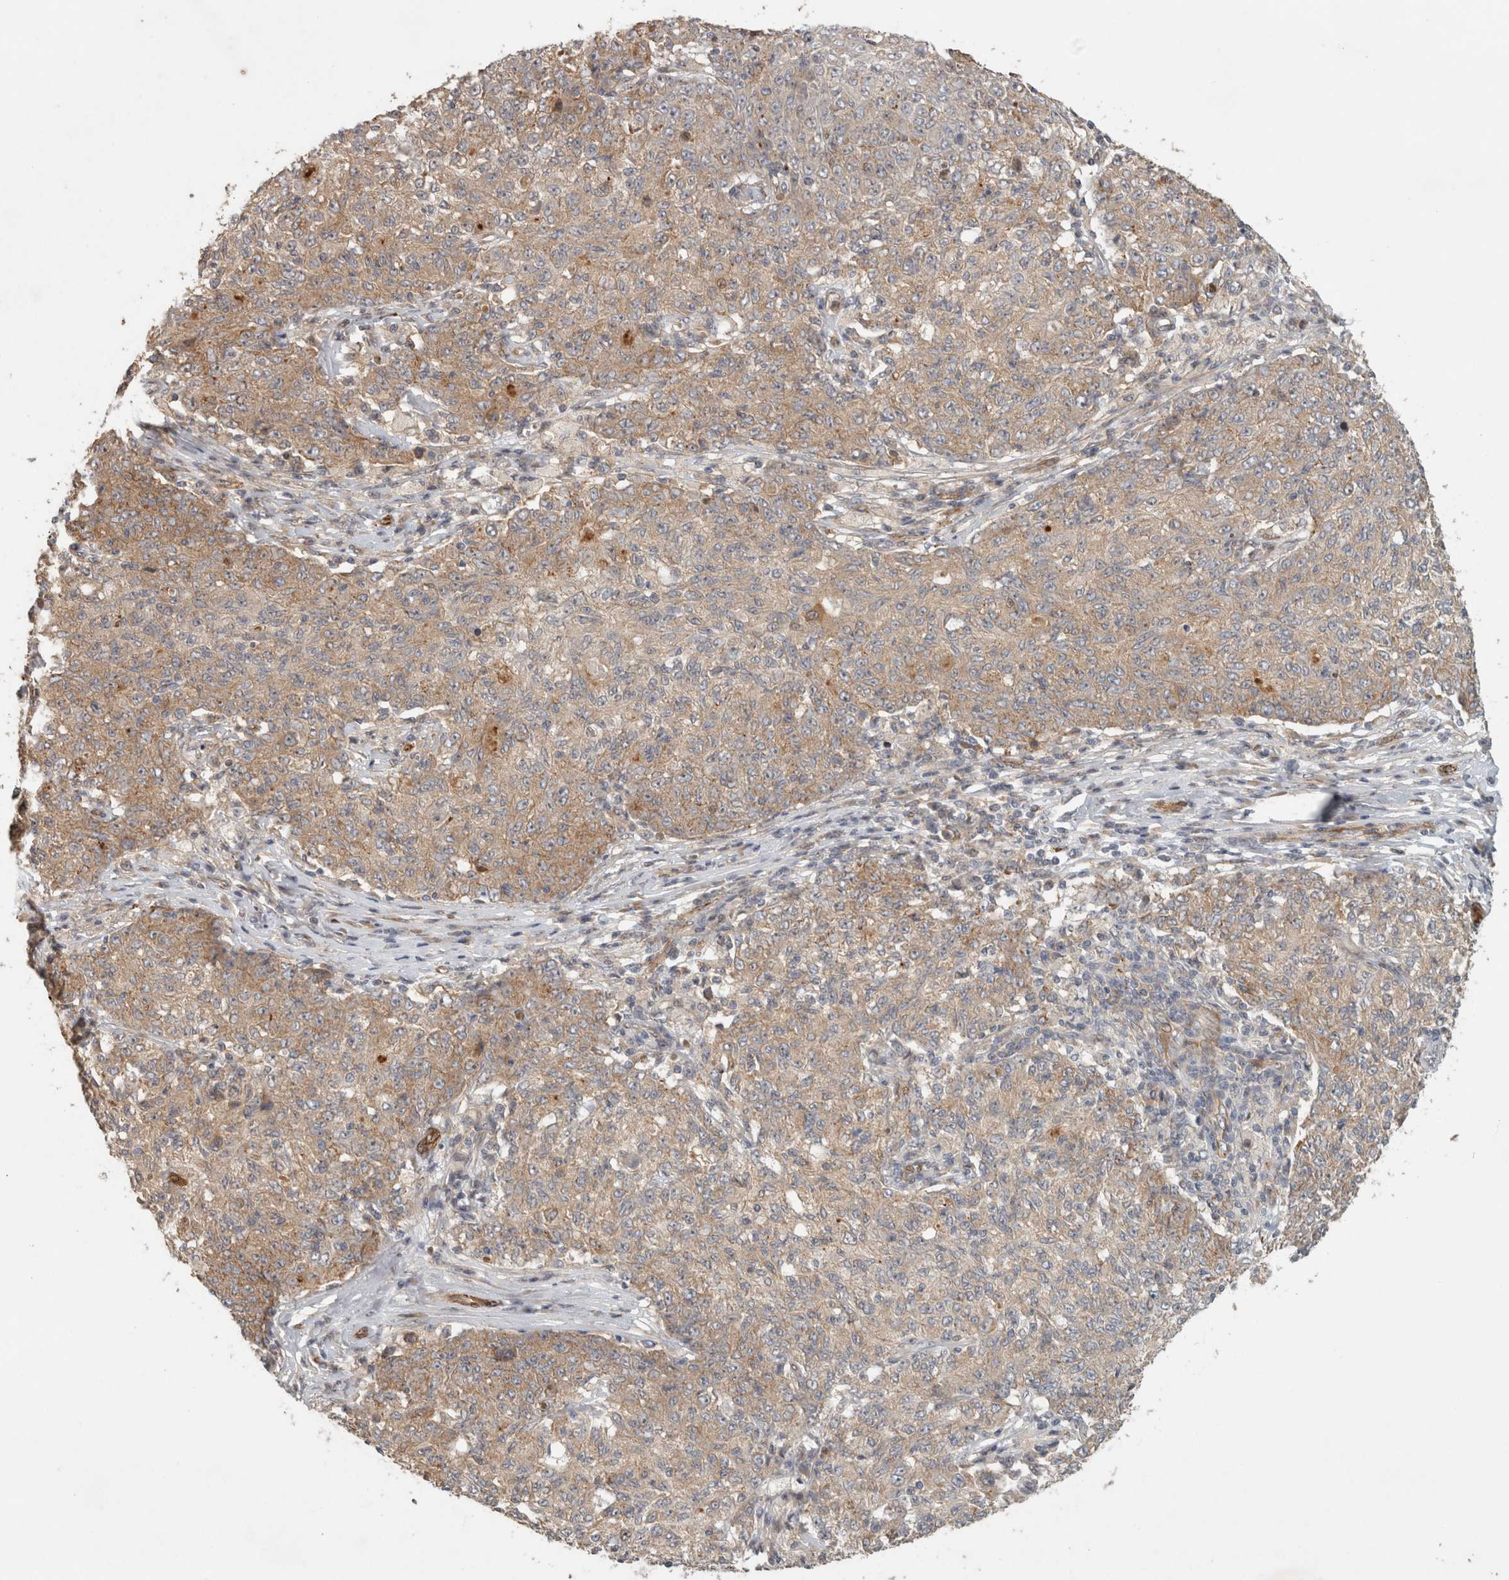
{"staining": {"intensity": "weak", "quantity": ">75%", "location": "cytoplasmic/membranous"}, "tissue": "ovarian cancer", "cell_type": "Tumor cells", "image_type": "cancer", "snomed": [{"axis": "morphology", "description": "Carcinoma, endometroid"}, {"axis": "topography", "description": "Ovary"}], "caption": "A brown stain labels weak cytoplasmic/membranous positivity of a protein in human ovarian cancer (endometroid carcinoma) tumor cells.", "gene": "SIPA1L2", "patient": {"sex": "female", "age": 42}}